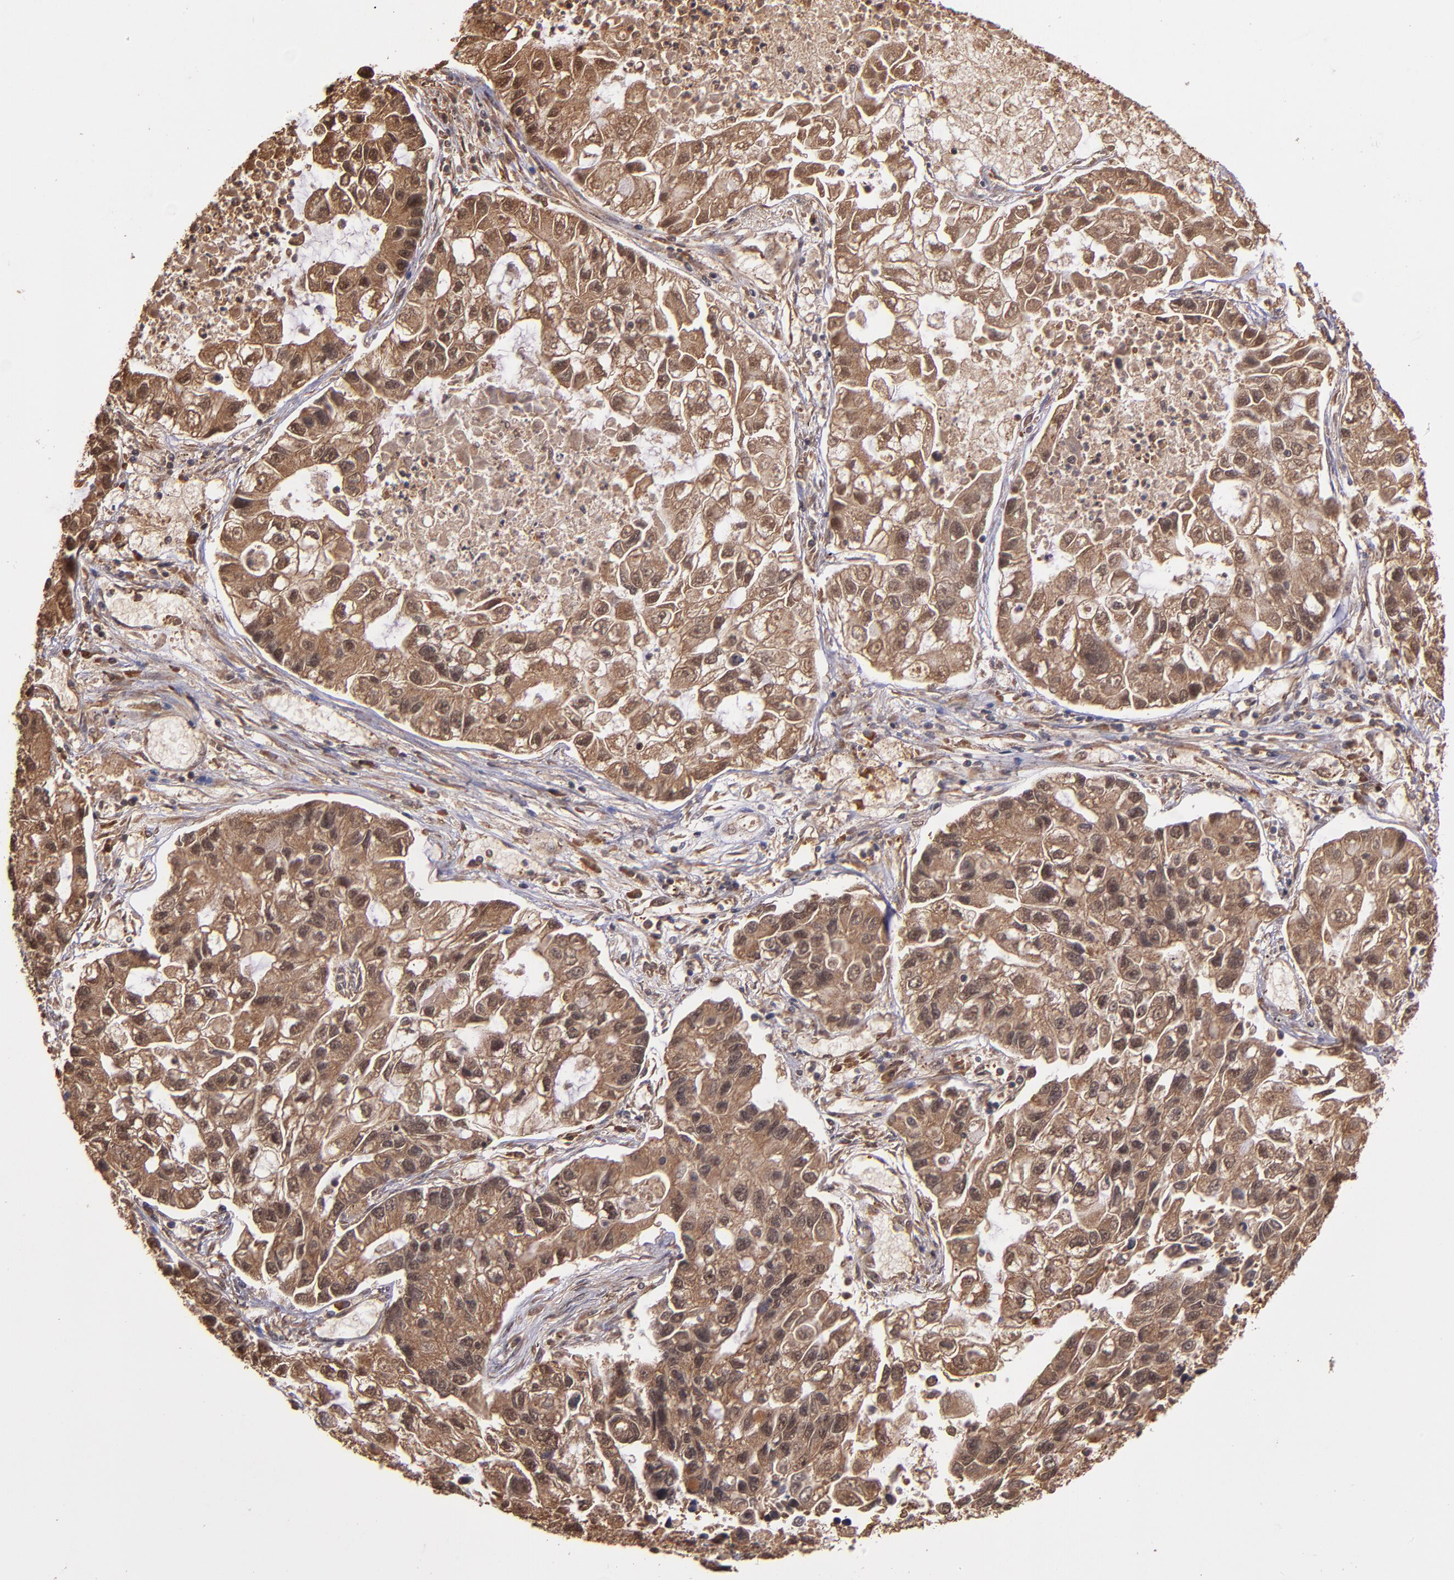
{"staining": {"intensity": "strong", "quantity": ">75%", "location": "cytoplasmic/membranous"}, "tissue": "lung cancer", "cell_type": "Tumor cells", "image_type": "cancer", "snomed": [{"axis": "morphology", "description": "Adenocarcinoma, NOS"}, {"axis": "topography", "description": "Lung"}], "caption": "The photomicrograph demonstrates immunohistochemical staining of lung cancer. There is strong cytoplasmic/membranous positivity is seen in about >75% of tumor cells. Using DAB (brown) and hematoxylin (blue) stains, captured at high magnification using brightfield microscopy.", "gene": "RIOK3", "patient": {"sex": "female", "age": 51}}